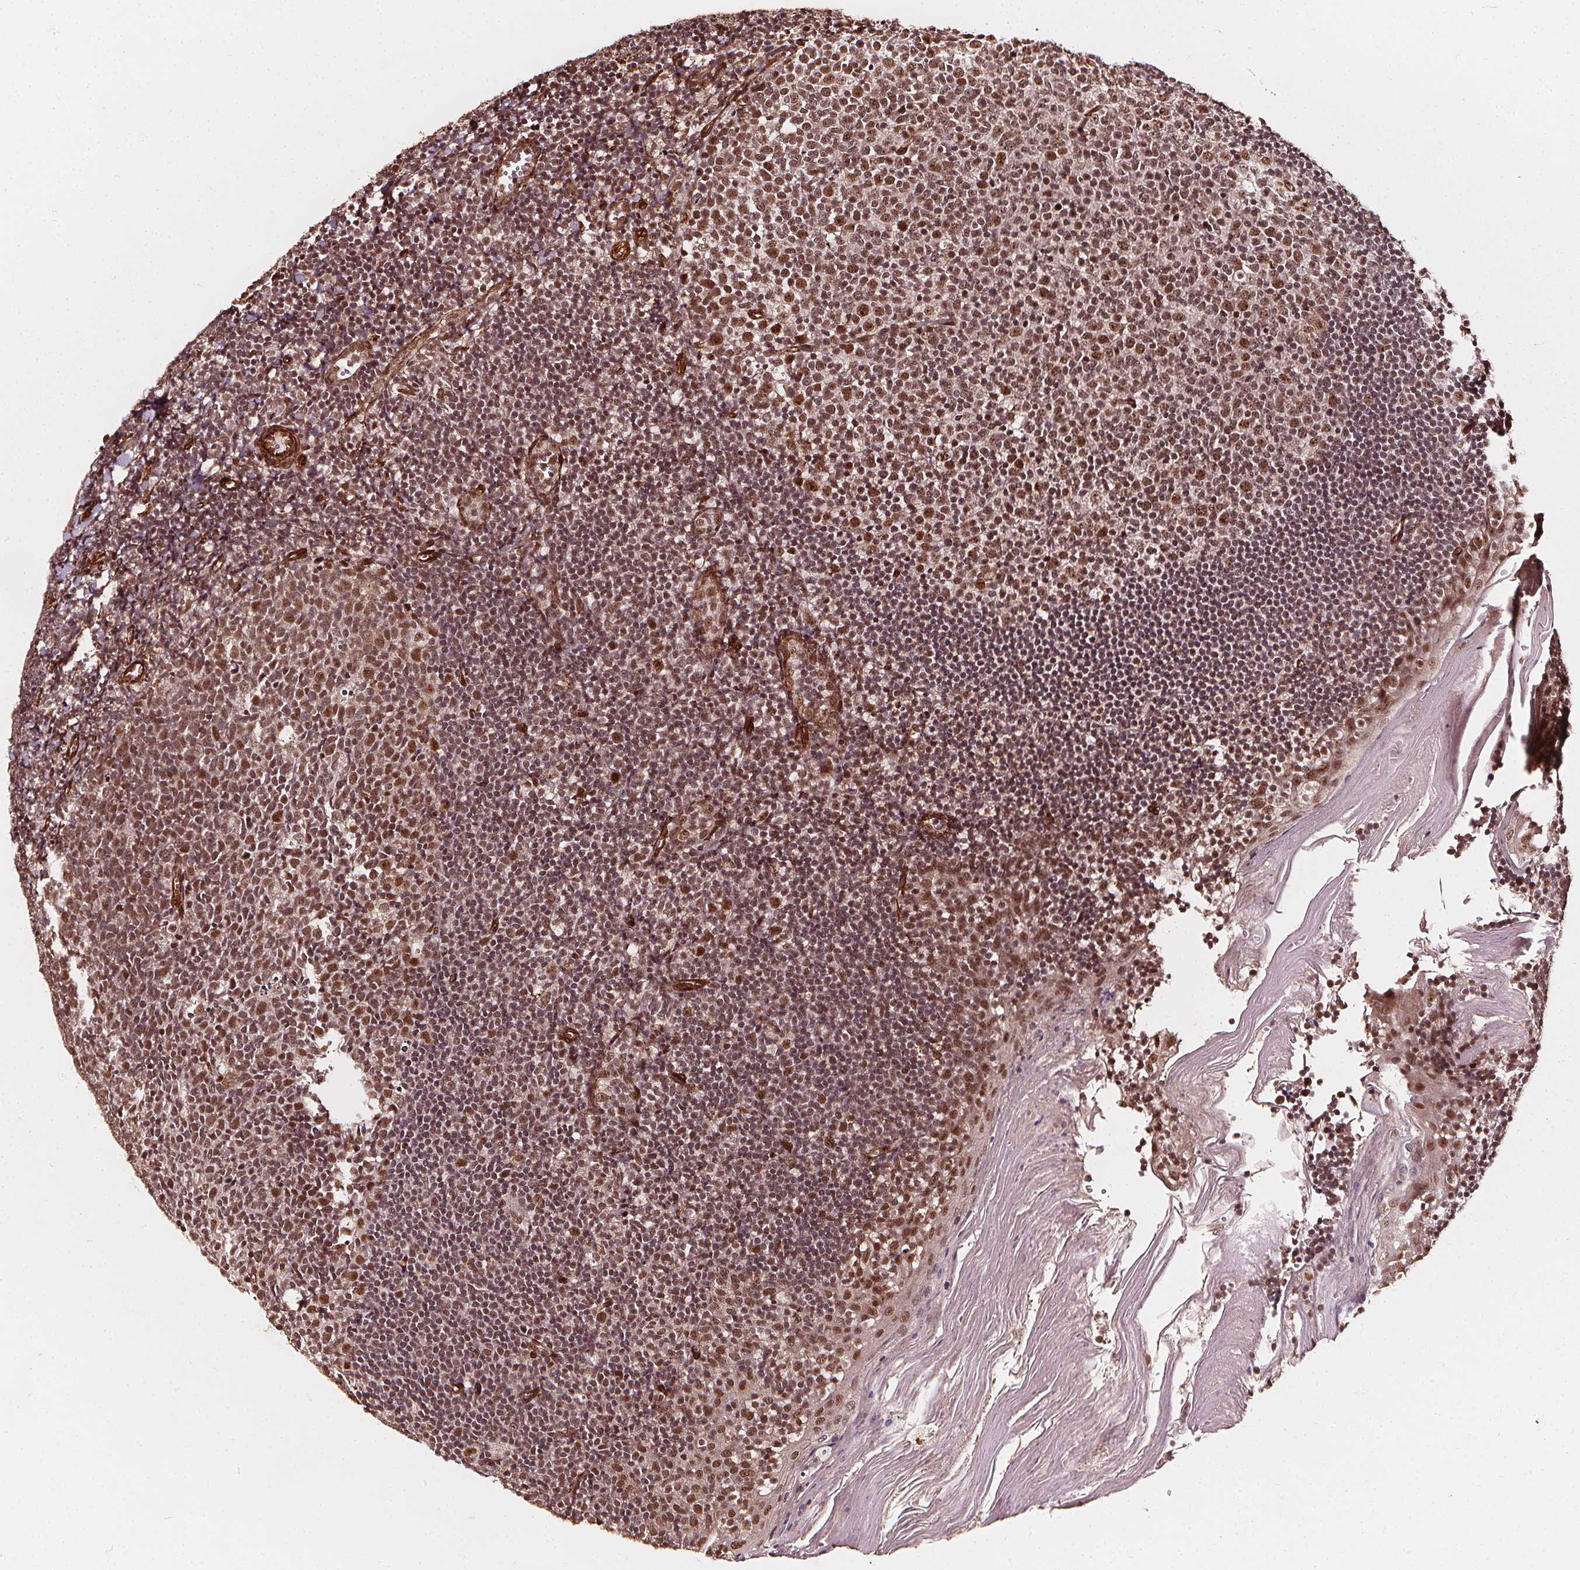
{"staining": {"intensity": "moderate", "quantity": ">75%", "location": "nuclear"}, "tissue": "lymph node", "cell_type": "Germinal center cells", "image_type": "normal", "snomed": [{"axis": "morphology", "description": "Normal tissue, NOS"}, {"axis": "topography", "description": "Lymph node"}], "caption": "Immunohistochemistry (IHC) staining of unremarkable lymph node, which exhibits medium levels of moderate nuclear staining in about >75% of germinal center cells indicating moderate nuclear protein staining. The staining was performed using DAB (3,3'-diaminobenzidine) (brown) for protein detection and nuclei were counterstained in hematoxylin (blue).", "gene": "EXOSC9", "patient": {"sex": "female", "age": 21}}